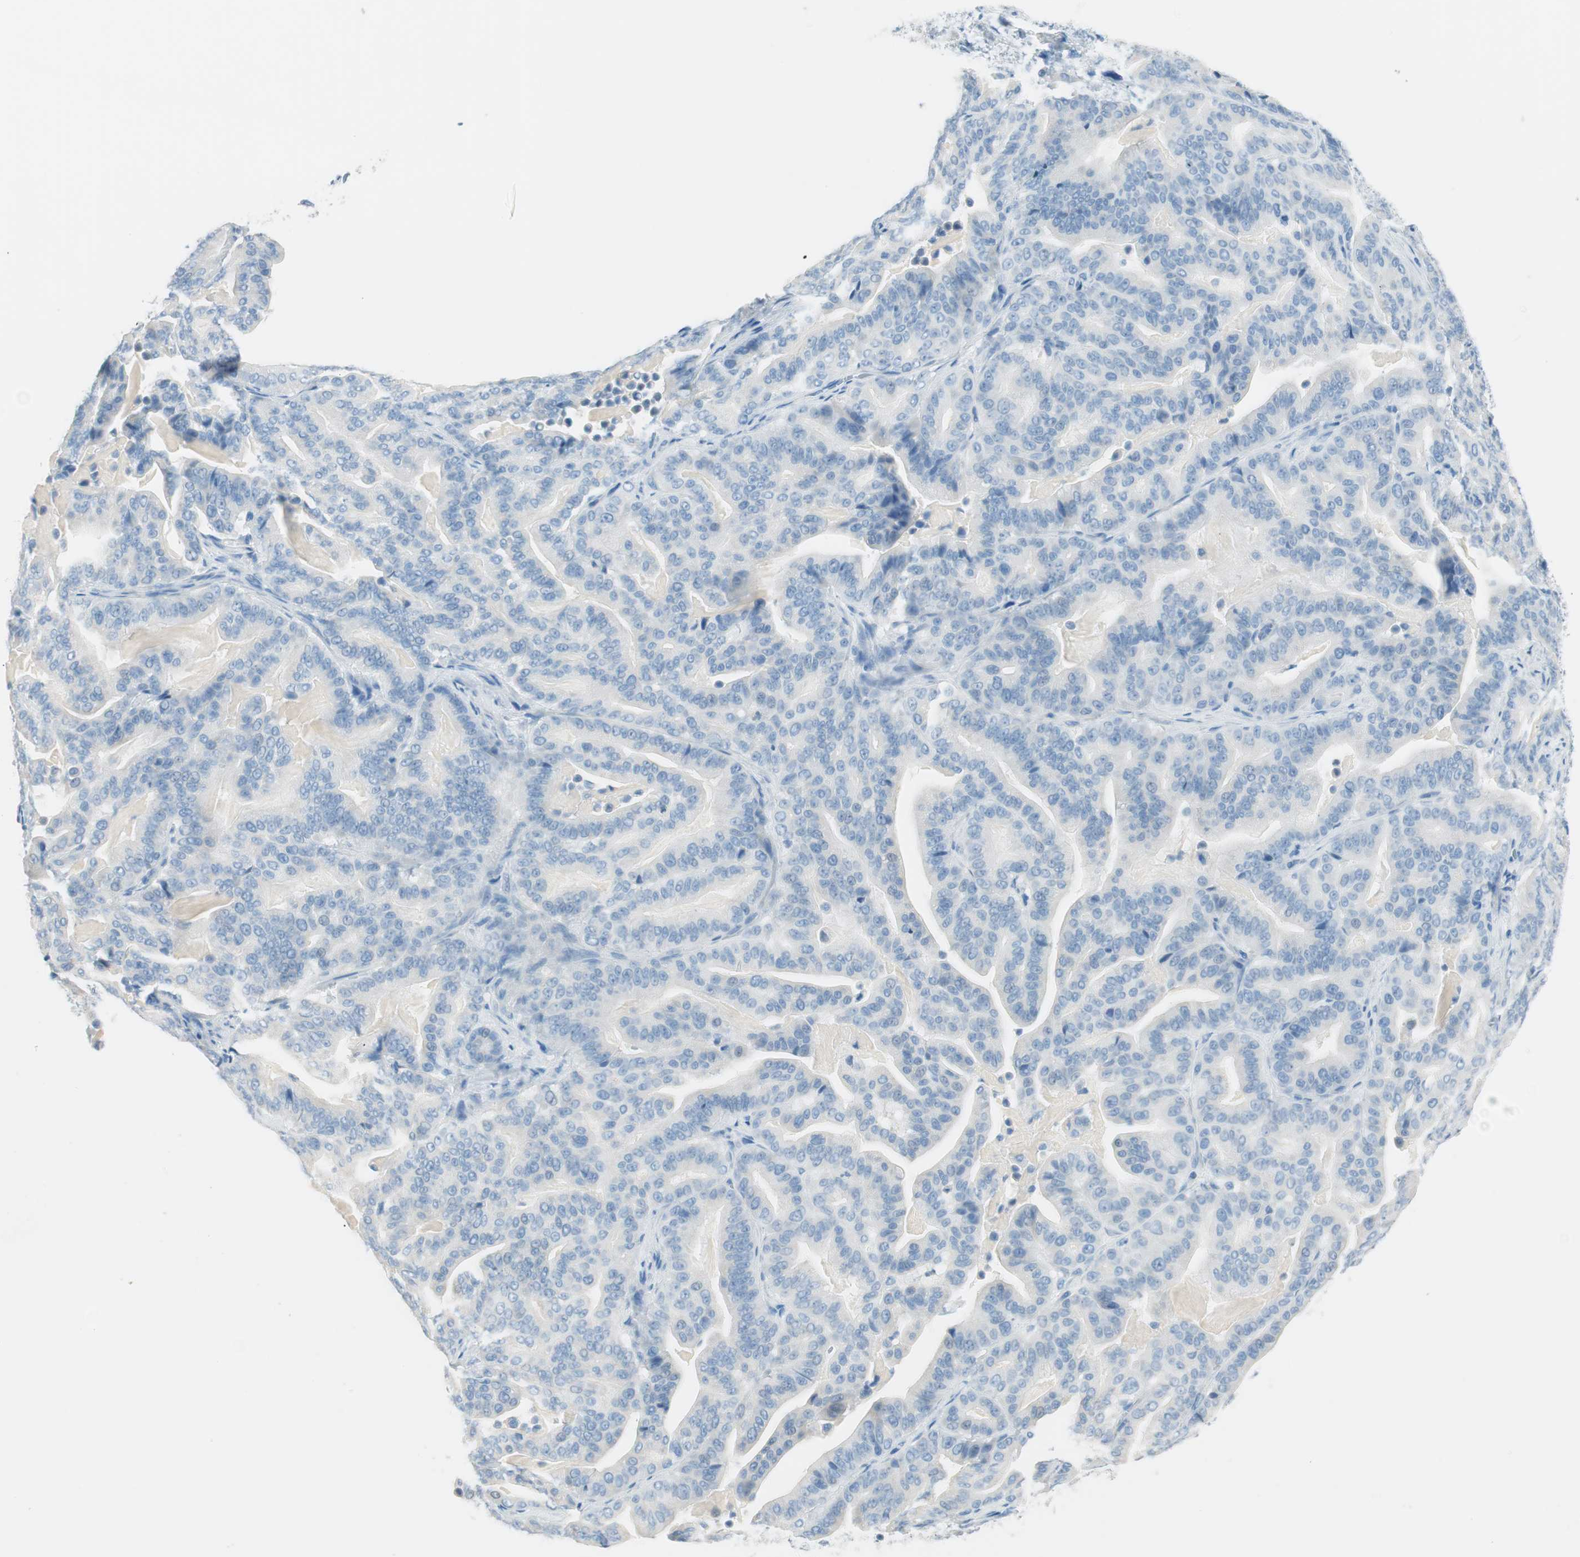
{"staining": {"intensity": "negative", "quantity": "none", "location": "none"}, "tissue": "pancreatic cancer", "cell_type": "Tumor cells", "image_type": "cancer", "snomed": [{"axis": "morphology", "description": "Adenocarcinoma, NOS"}, {"axis": "topography", "description": "Pancreas"}], "caption": "Micrograph shows no protein expression in tumor cells of pancreatic cancer tissue. The staining was performed using DAB (3,3'-diaminobenzidine) to visualize the protein expression in brown, while the nuclei were stained in blue with hematoxylin (Magnification: 20x).", "gene": "TNFRSF13C", "patient": {"sex": "male", "age": 63}}